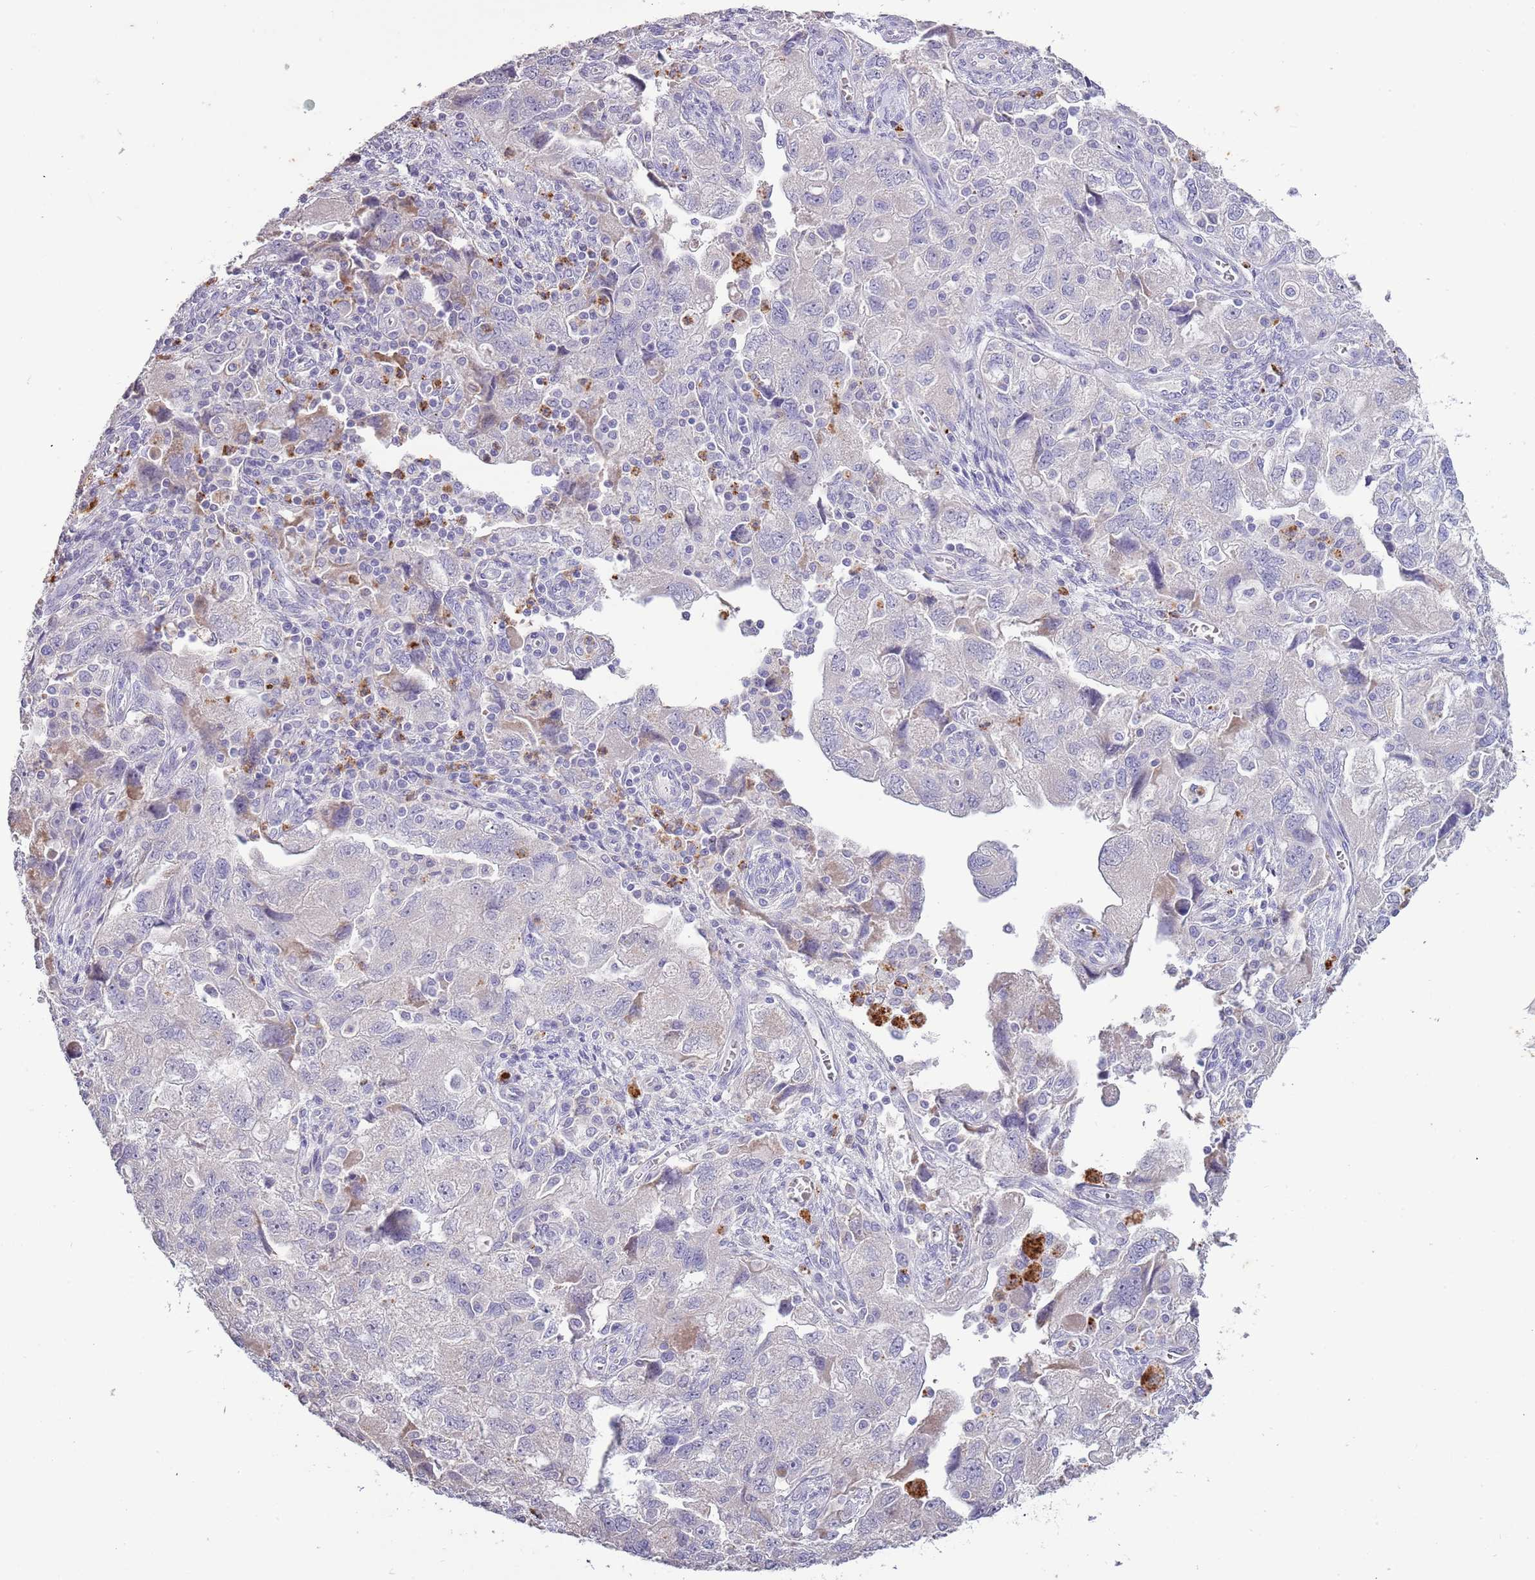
{"staining": {"intensity": "weak", "quantity": "<25%", "location": "cytoplasmic/membranous"}, "tissue": "ovarian cancer", "cell_type": "Tumor cells", "image_type": "cancer", "snomed": [{"axis": "morphology", "description": "Carcinoma, NOS"}, {"axis": "morphology", "description": "Cystadenocarcinoma, serous, NOS"}, {"axis": "topography", "description": "Ovary"}], "caption": "Immunohistochemical staining of human ovarian cancer shows no significant staining in tumor cells.", "gene": "P2RY13", "patient": {"sex": "female", "age": 69}}